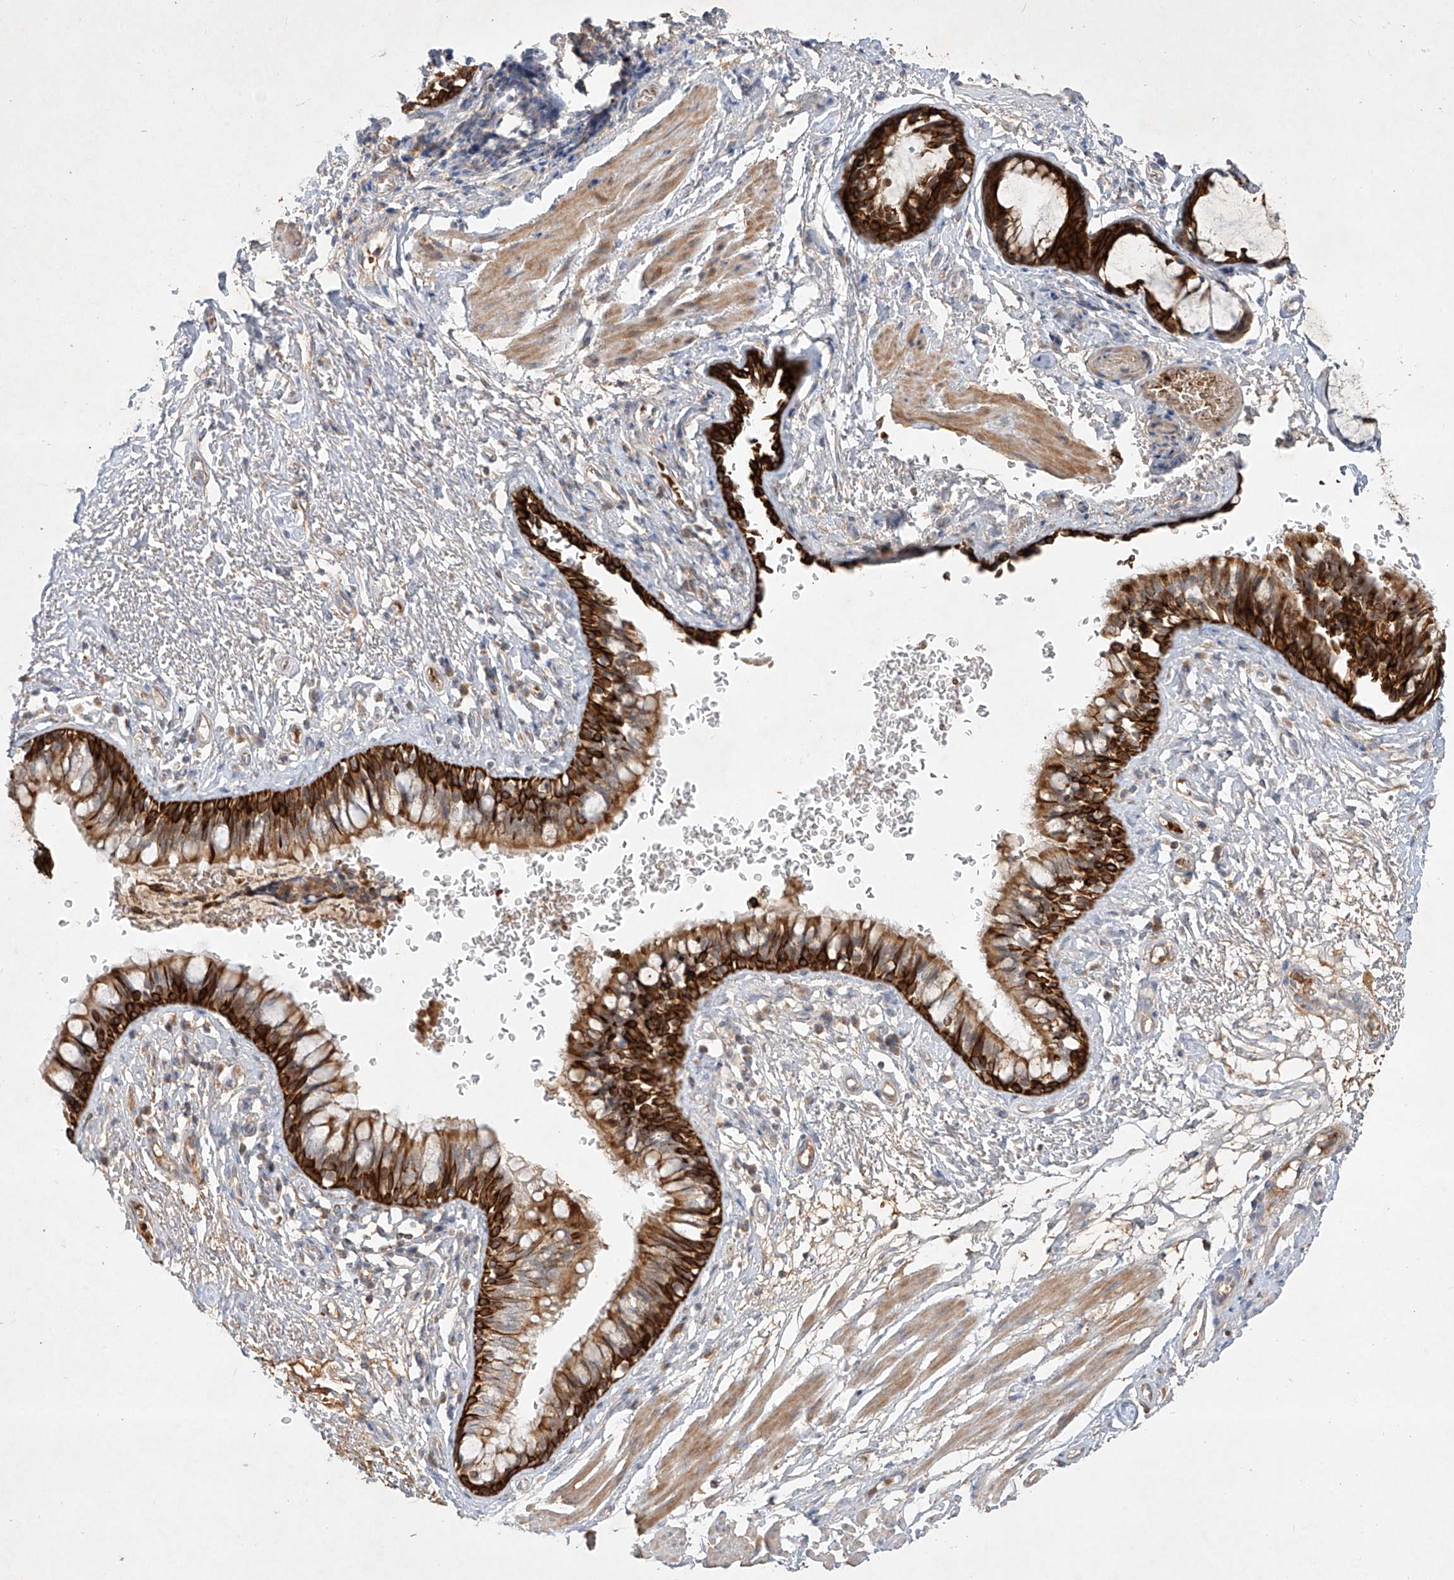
{"staining": {"intensity": "strong", "quantity": ">75%", "location": "cytoplasmic/membranous"}, "tissue": "bronchus", "cell_type": "Respiratory epithelial cells", "image_type": "normal", "snomed": [{"axis": "morphology", "description": "Normal tissue, NOS"}, {"axis": "topography", "description": "Cartilage tissue"}, {"axis": "topography", "description": "Bronchus"}], "caption": "Immunohistochemical staining of unremarkable human bronchus displays >75% levels of strong cytoplasmic/membranous protein positivity in approximately >75% of respiratory epithelial cells. The staining is performed using DAB (3,3'-diaminobenzidine) brown chromogen to label protein expression. The nuclei are counter-stained blue using hematoxylin.", "gene": "KPNA7", "patient": {"sex": "female", "age": 36}}